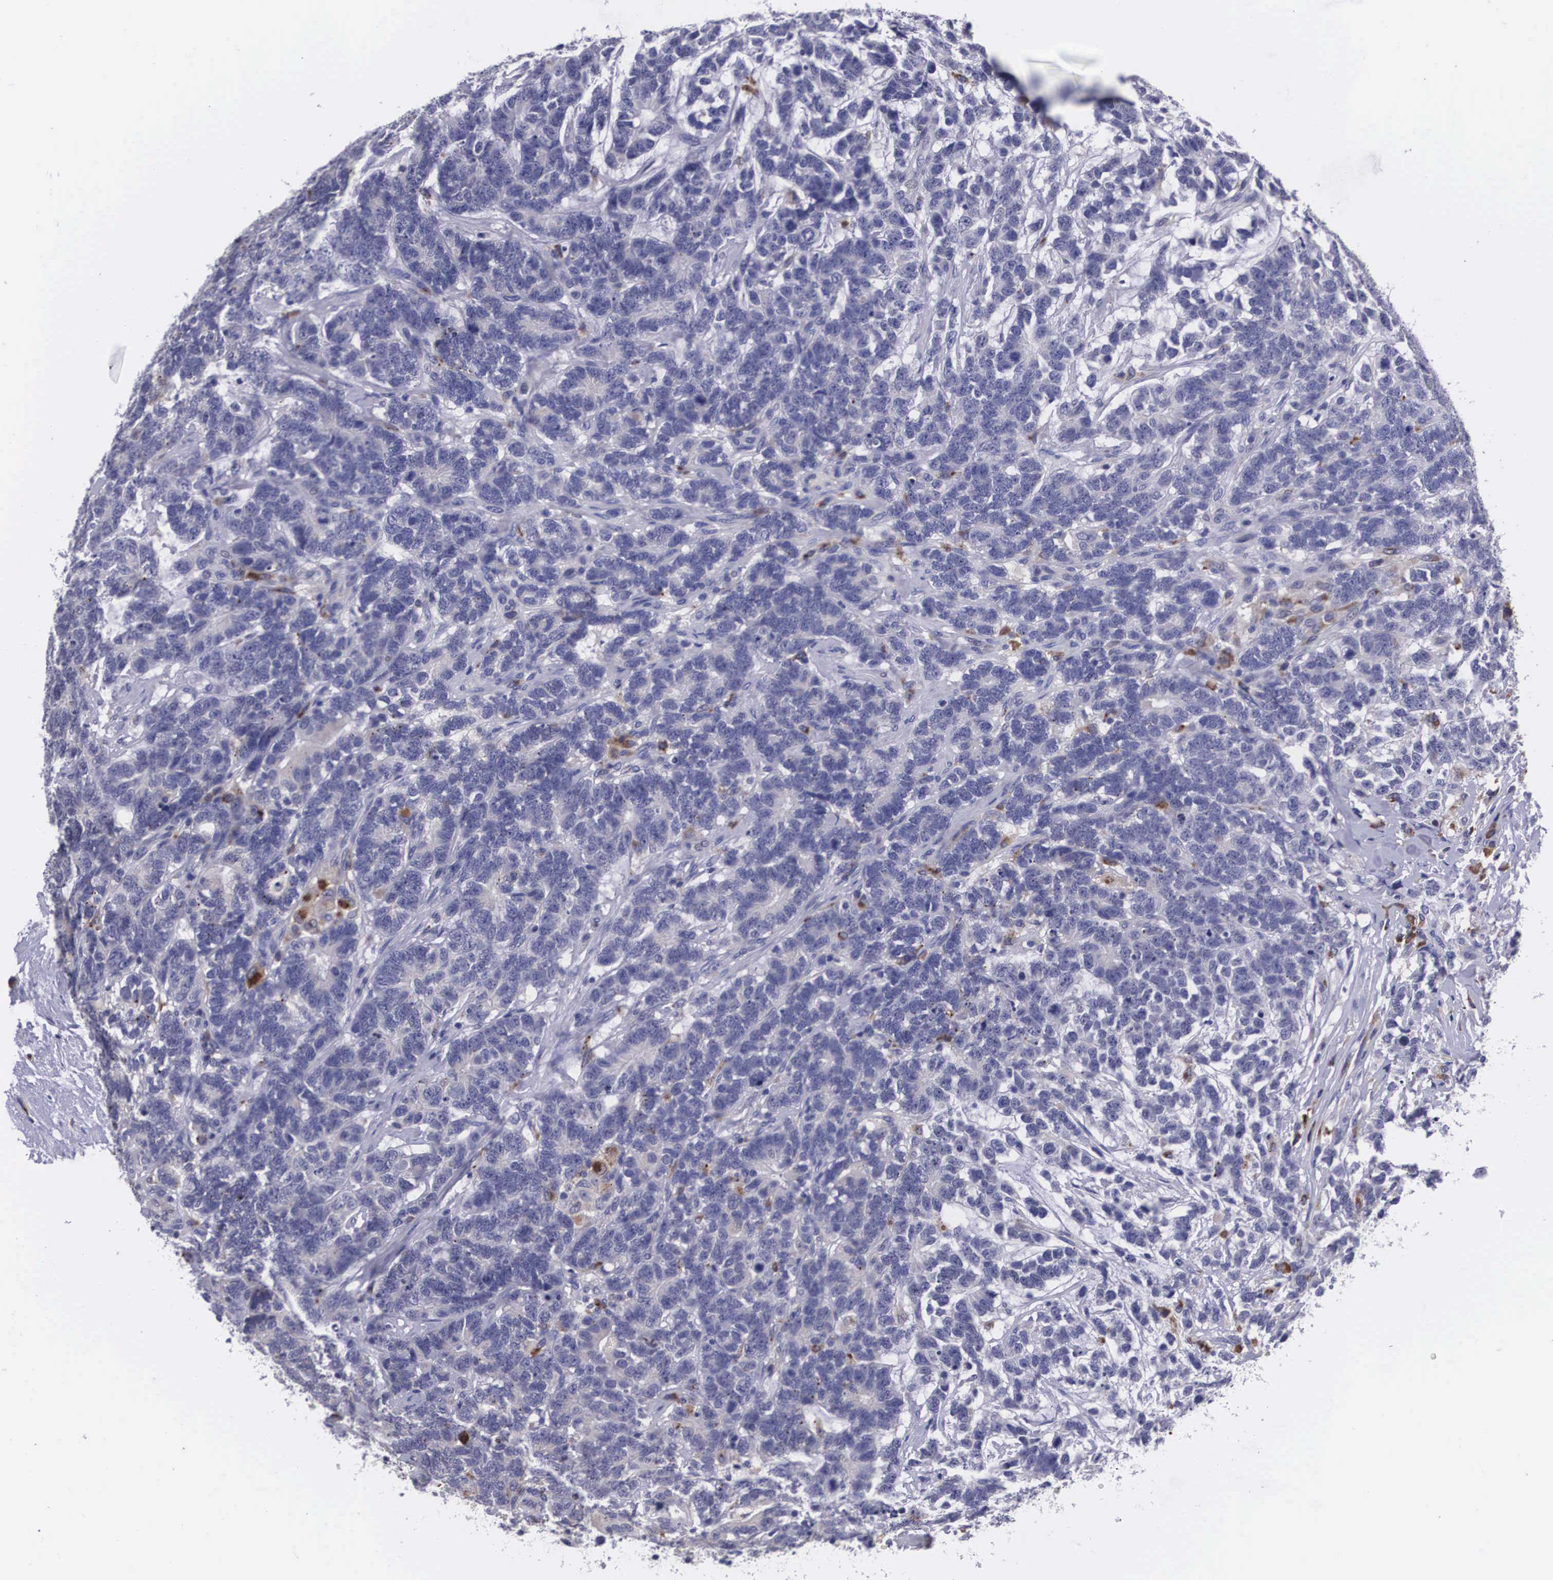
{"staining": {"intensity": "negative", "quantity": "none", "location": "none"}, "tissue": "testis cancer", "cell_type": "Tumor cells", "image_type": "cancer", "snomed": [{"axis": "morphology", "description": "Carcinoma, Embryonal, NOS"}, {"axis": "topography", "description": "Testis"}], "caption": "A histopathology image of human testis cancer (embryonal carcinoma) is negative for staining in tumor cells.", "gene": "CRELD2", "patient": {"sex": "male", "age": 26}}